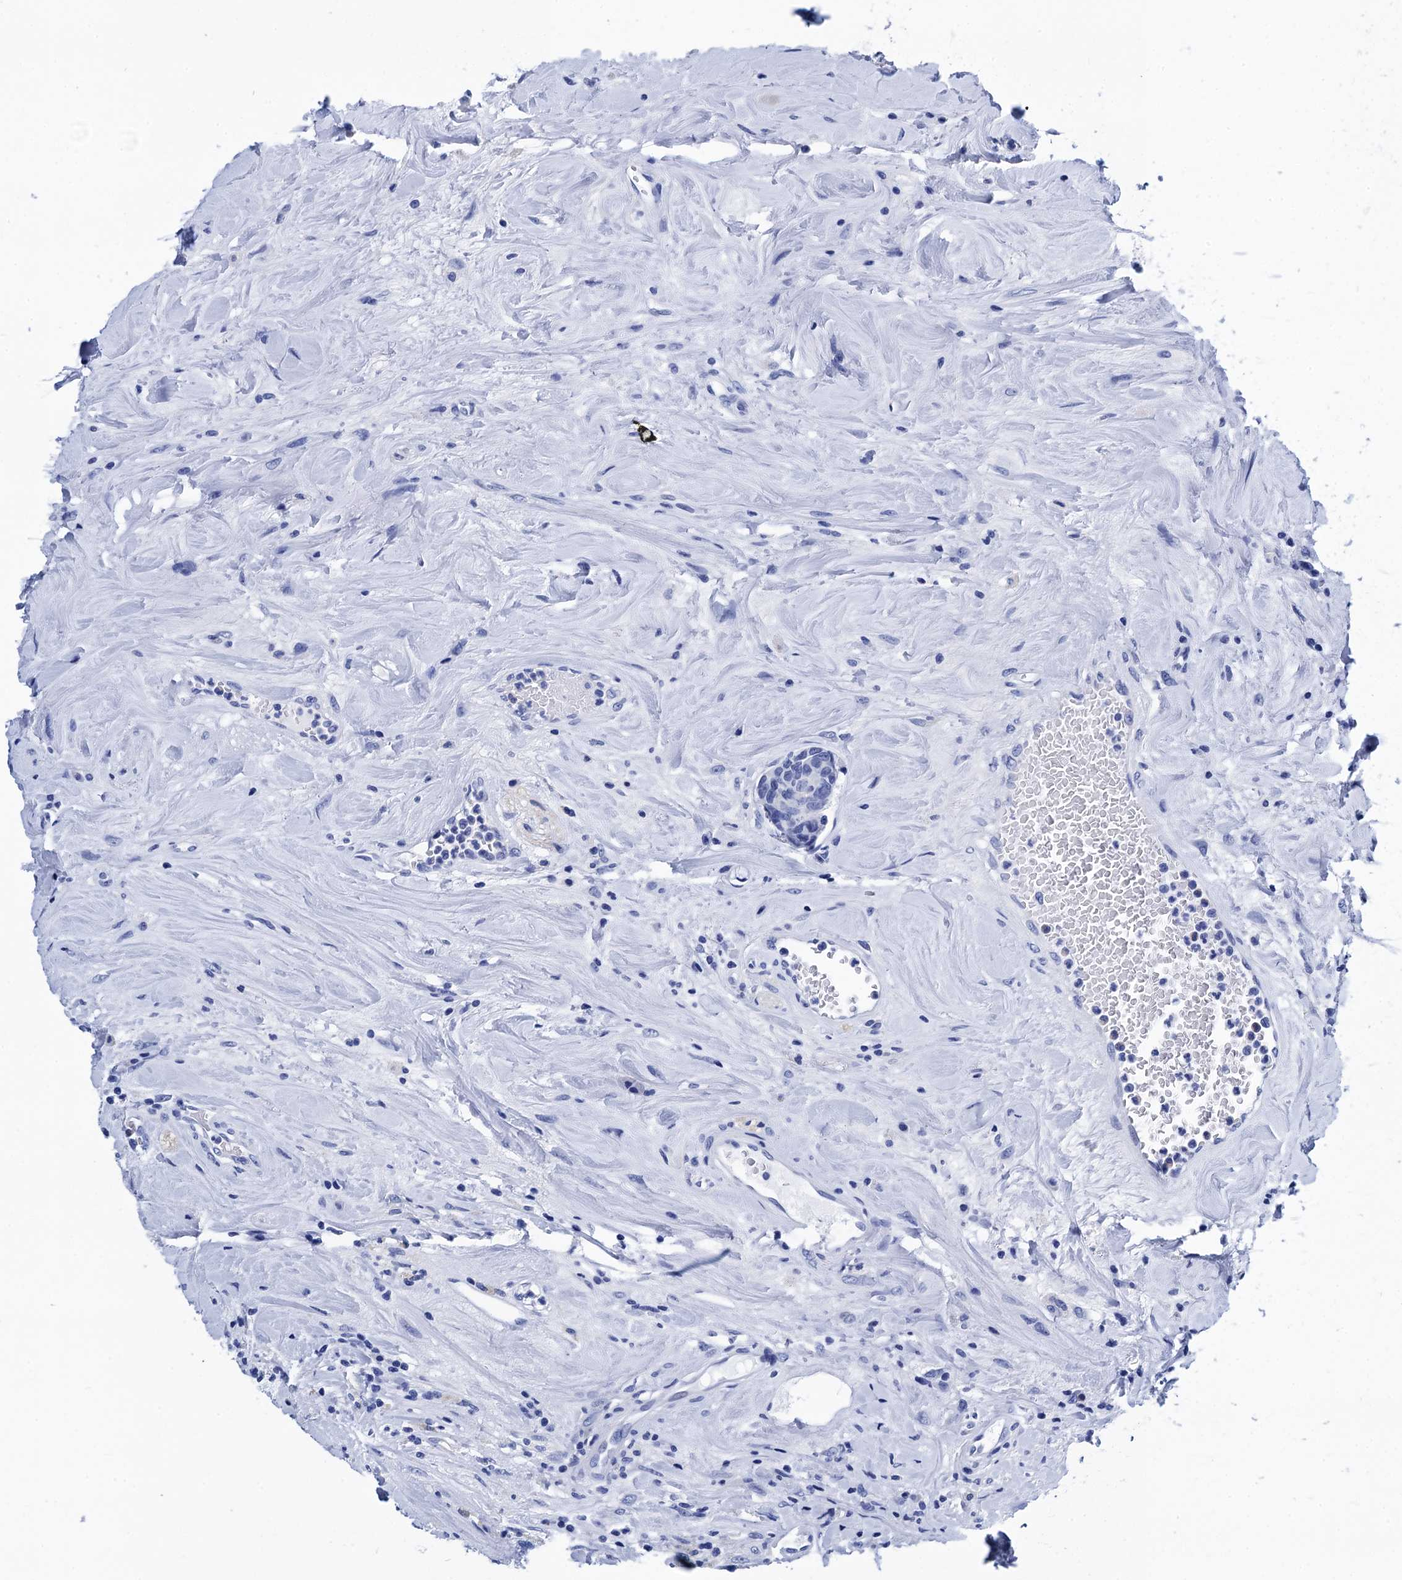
{"staining": {"intensity": "negative", "quantity": "none", "location": "none"}, "tissue": "colorectal cancer", "cell_type": "Tumor cells", "image_type": "cancer", "snomed": [{"axis": "morphology", "description": "Adenocarcinoma, NOS"}, {"axis": "topography", "description": "Colon"}], "caption": "DAB immunohistochemical staining of human colorectal cancer demonstrates no significant positivity in tumor cells.", "gene": "MYBPC3", "patient": {"sex": "female", "age": 82}}